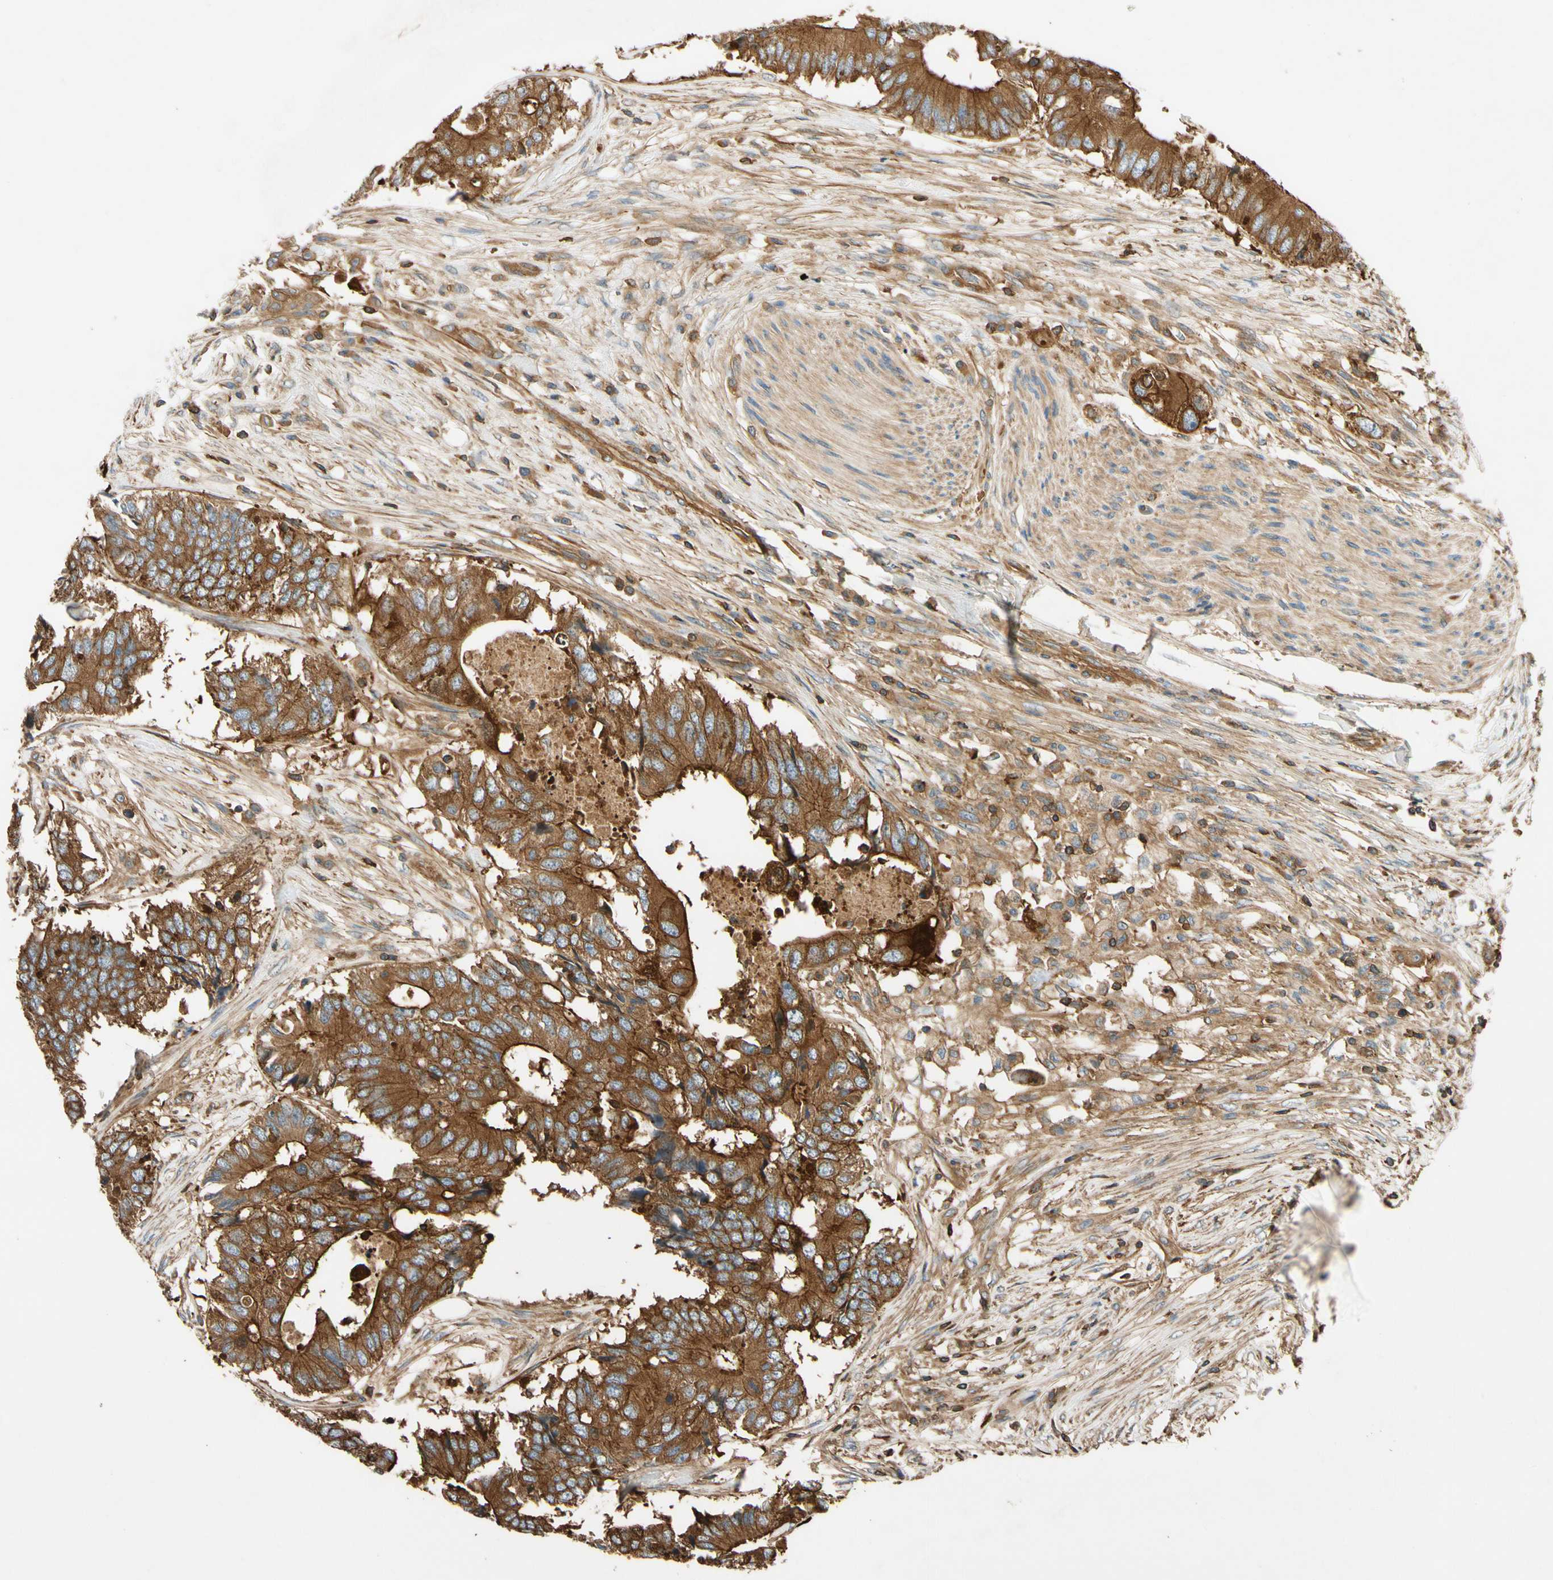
{"staining": {"intensity": "strong", "quantity": ">75%", "location": "cytoplasmic/membranous"}, "tissue": "colorectal cancer", "cell_type": "Tumor cells", "image_type": "cancer", "snomed": [{"axis": "morphology", "description": "Adenocarcinoma, NOS"}, {"axis": "topography", "description": "Colon"}], "caption": "Tumor cells display strong cytoplasmic/membranous positivity in about >75% of cells in colorectal cancer (adenocarcinoma).", "gene": "TCP11L1", "patient": {"sex": "male", "age": 71}}